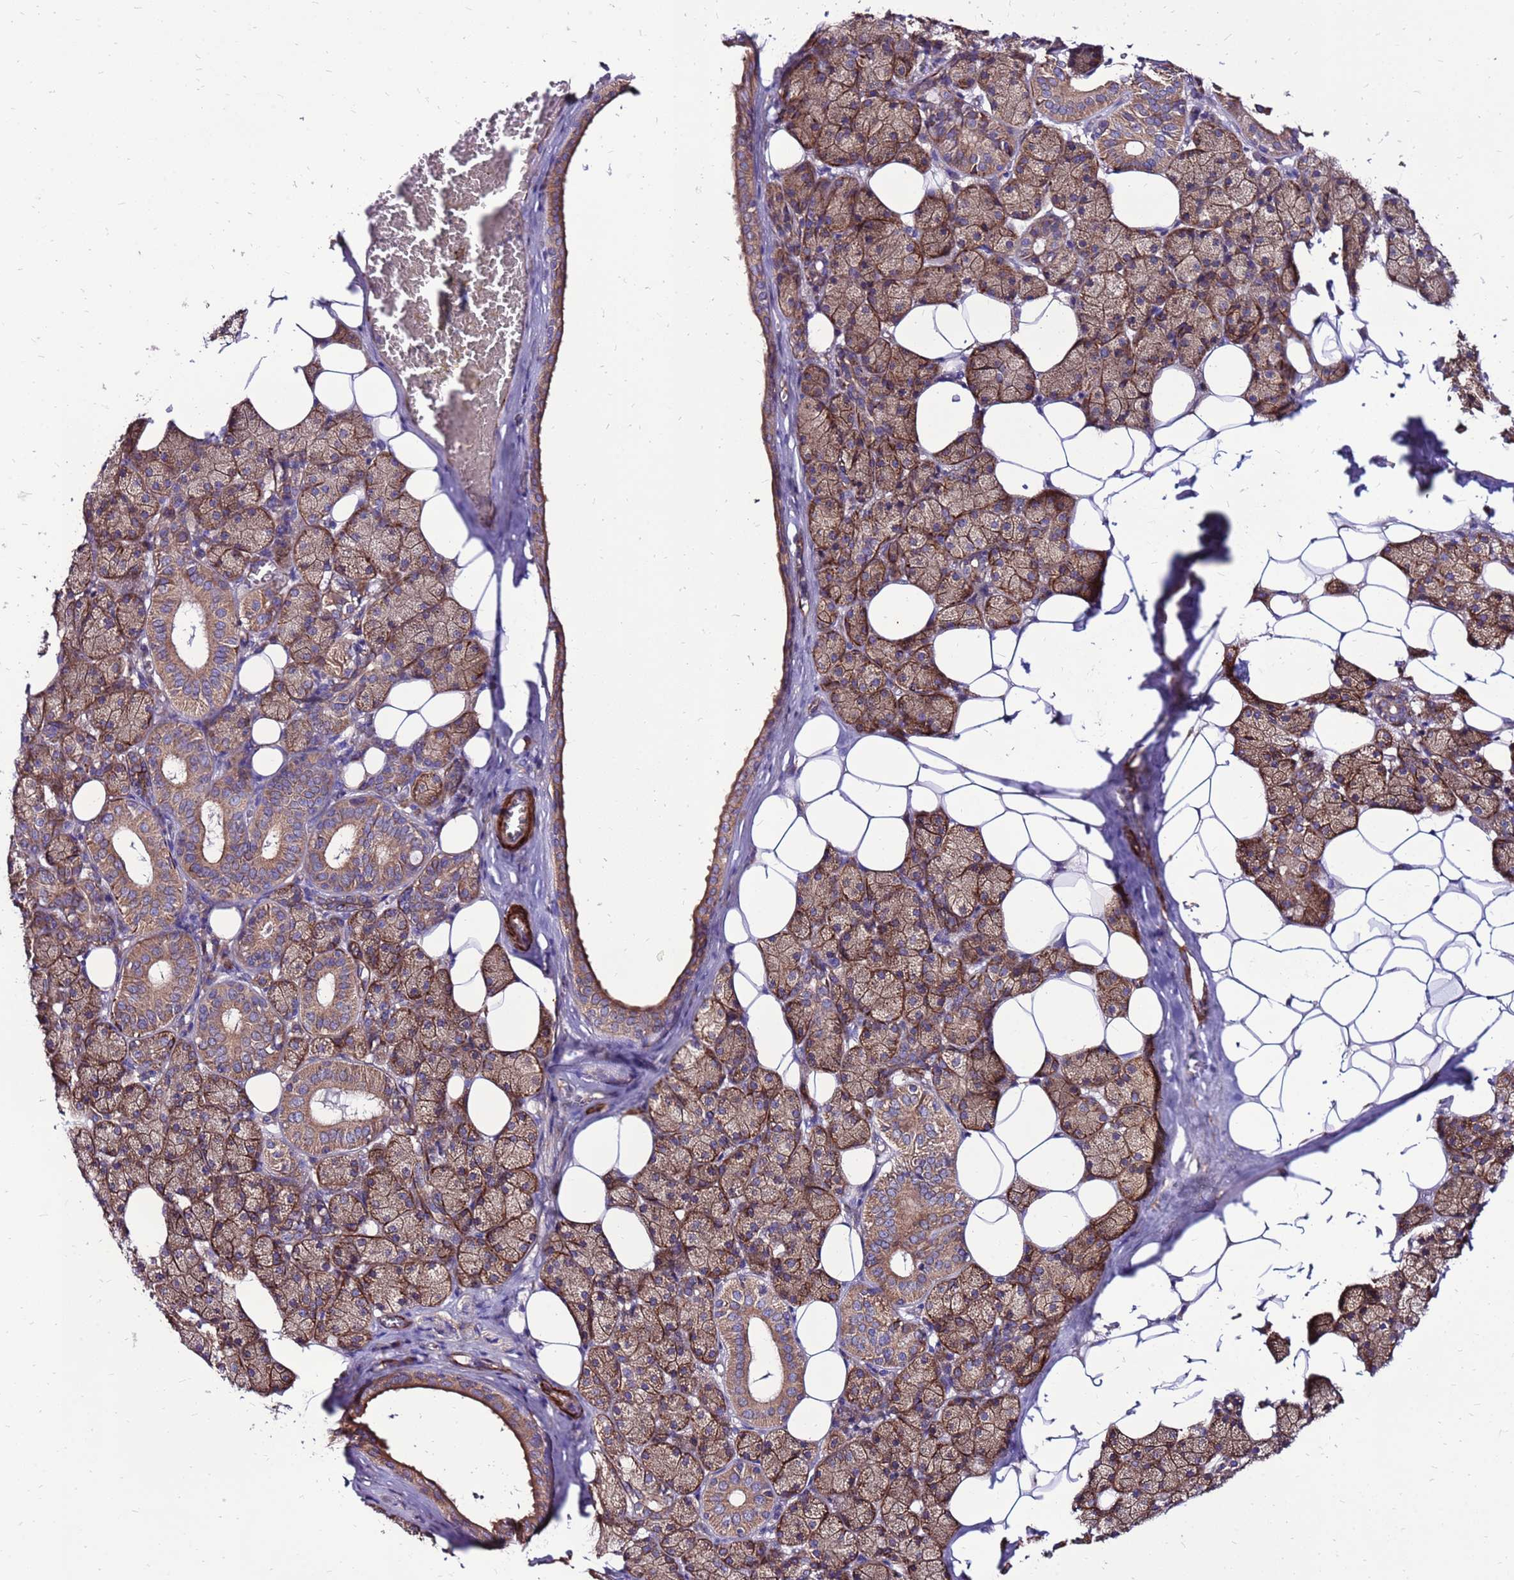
{"staining": {"intensity": "moderate", "quantity": ">75%", "location": "cytoplasmic/membranous"}, "tissue": "salivary gland", "cell_type": "Glandular cells", "image_type": "normal", "snomed": [{"axis": "morphology", "description": "Normal tissue, NOS"}, {"axis": "topography", "description": "Salivary gland"}], "caption": "Moderate cytoplasmic/membranous protein positivity is identified in about >75% of glandular cells in salivary gland. (DAB = brown stain, brightfield microscopy at high magnification).", "gene": "EI24", "patient": {"sex": "female", "age": 33}}